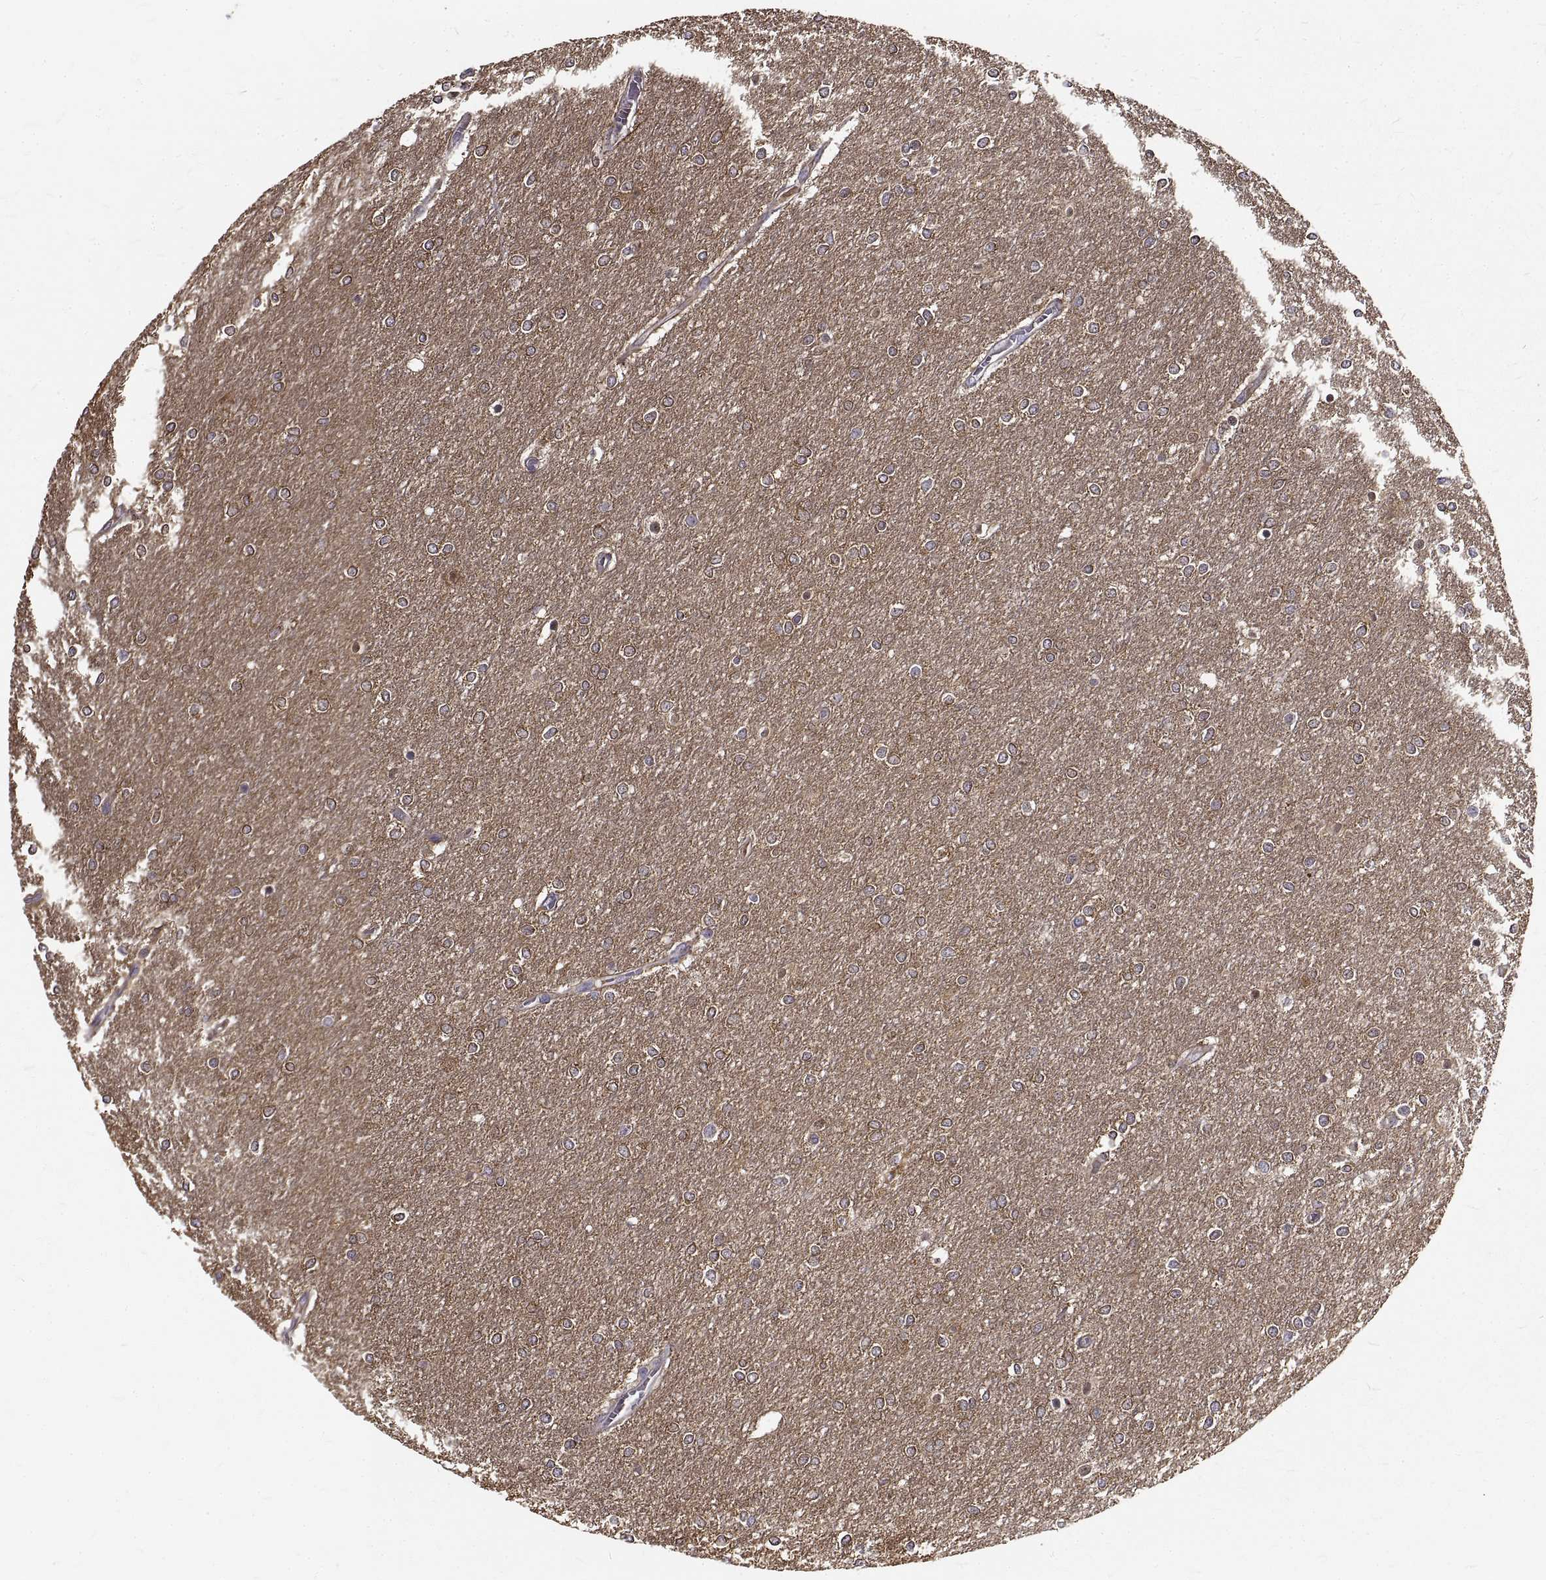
{"staining": {"intensity": "moderate", "quantity": ">75%", "location": "cytoplasmic/membranous"}, "tissue": "glioma", "cell_type": "Tumor cells", "image_type": "cancer", "snomed": [{"axis": "morphology", "description": "Glioma, malignant, High grade"}, {"axis": "topography", "description": "Brain"}], "caption": "High-magnification brightfield microscopy of glioma stained with DAB (3,3'-diaminobenzidine) (brown) and counterstained with hematoxylin (blue). tumor cells exhibit moderate cytoplasmic/membranous positivity is present in about>75% of cells. The staining was performed using DAB to visualize the protein expression in brown, while the nuclei were stained in blue with hematoxylin (Magnification: 20x).", "gene": "PEA15", "patient": {"sex": "female", "age": 61}}